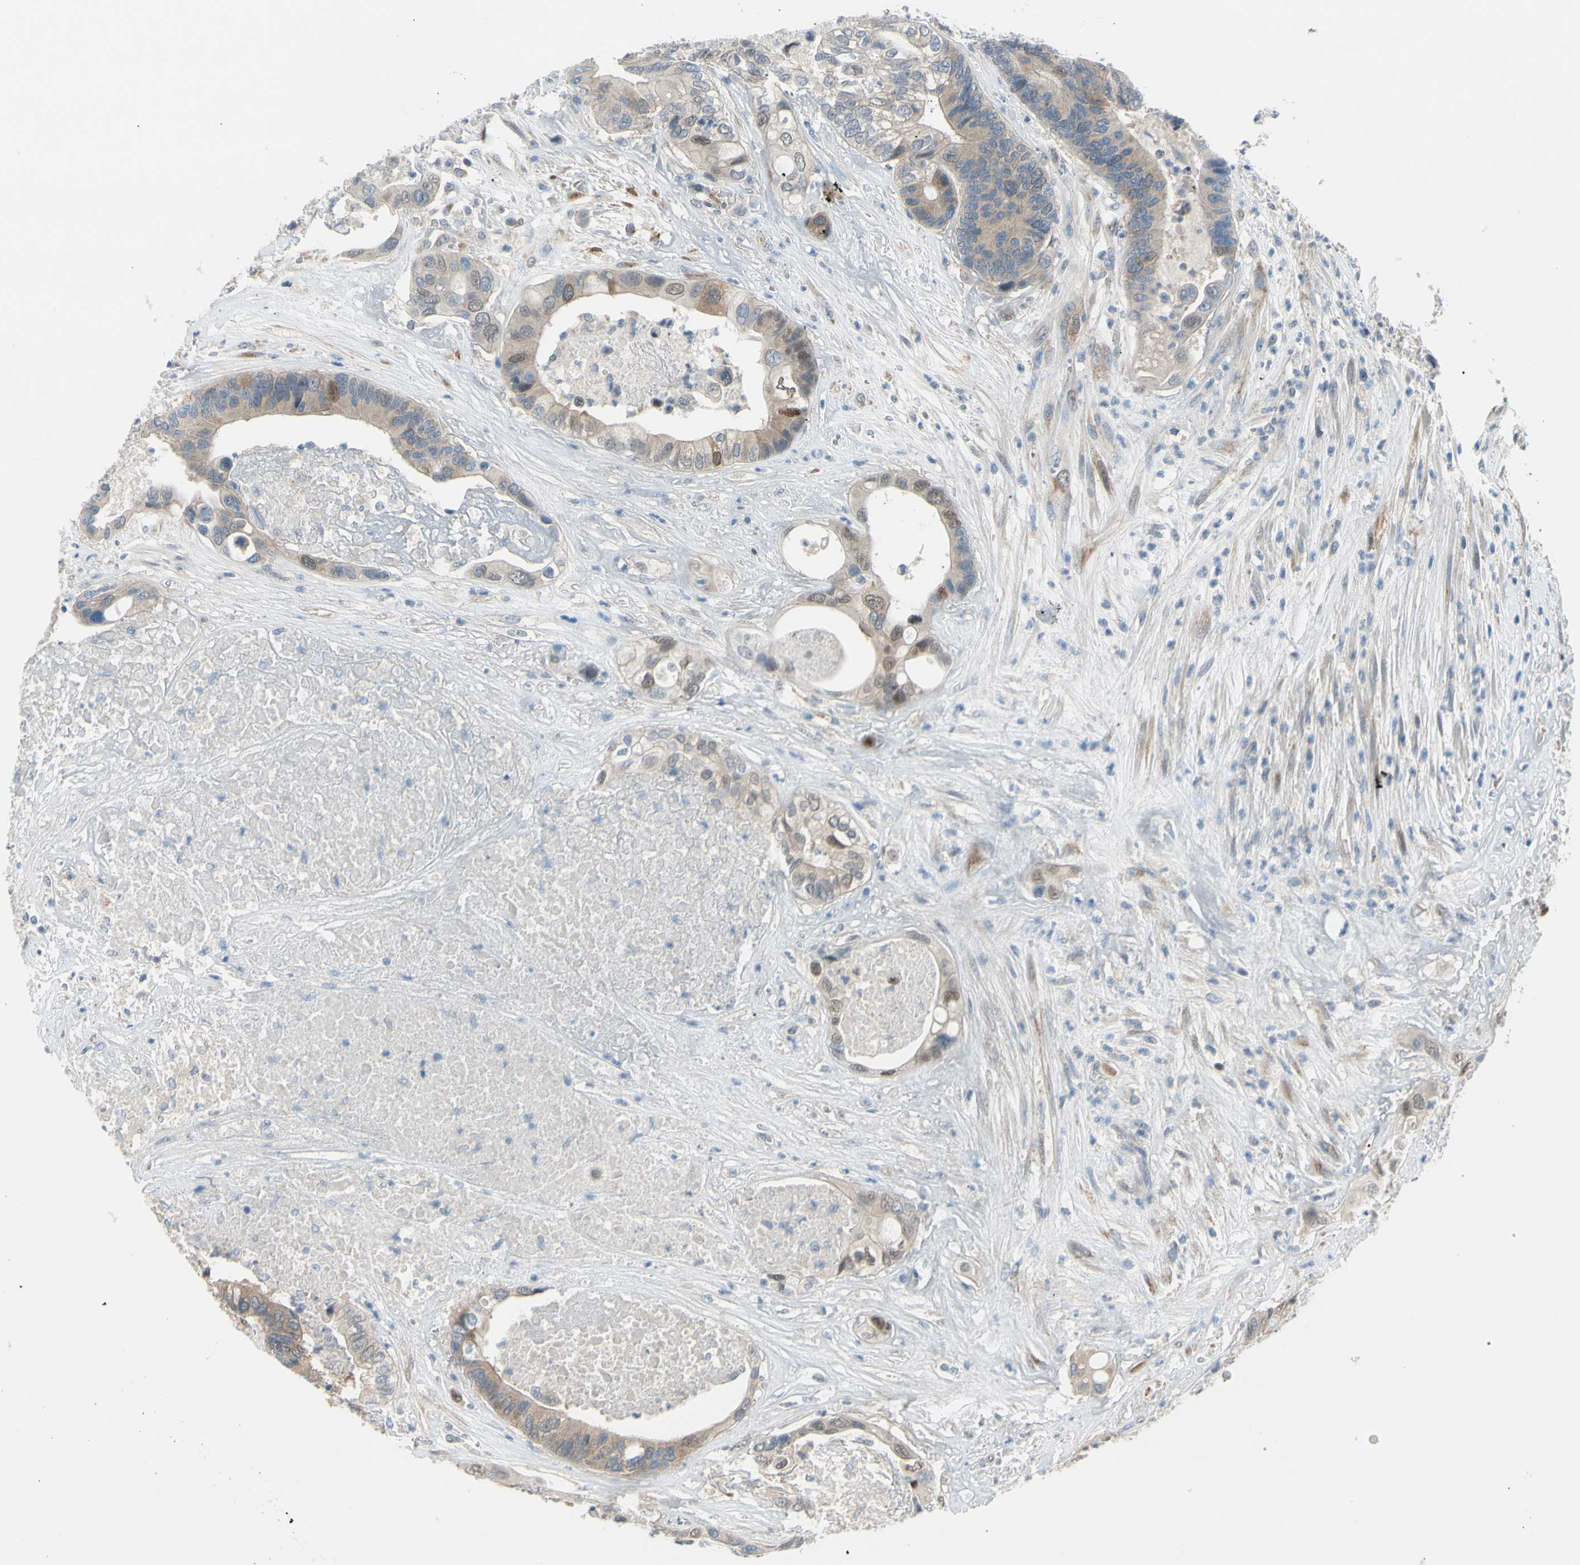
{"staining": {"intensity": "weak", "quantity": ">75%", "location": "cytoplasmic/membranous"}, "tissue": "colorectal cancer", "cell_type": "Tumor cells", "image_type": "cancer", "snomed": [{"axis": "morphology", "description": "Adenocarcinoma, NOS"}, {"axis": "topography", "description": "Rectum"}], "caption": "The image demonstrates staining of colorectal cancer (adenocarcinoma), revealing weak cytoplasmic/membranous protein positivity (brown color) within tumor cells. The staining was performed using DAB to visualize the protein expression in brown, while the nuclei were stained in blue with hematoxylin (Magnification: 20x).", "gene": "PTTG1", "patient": {"sex": "male", "age": 55}}